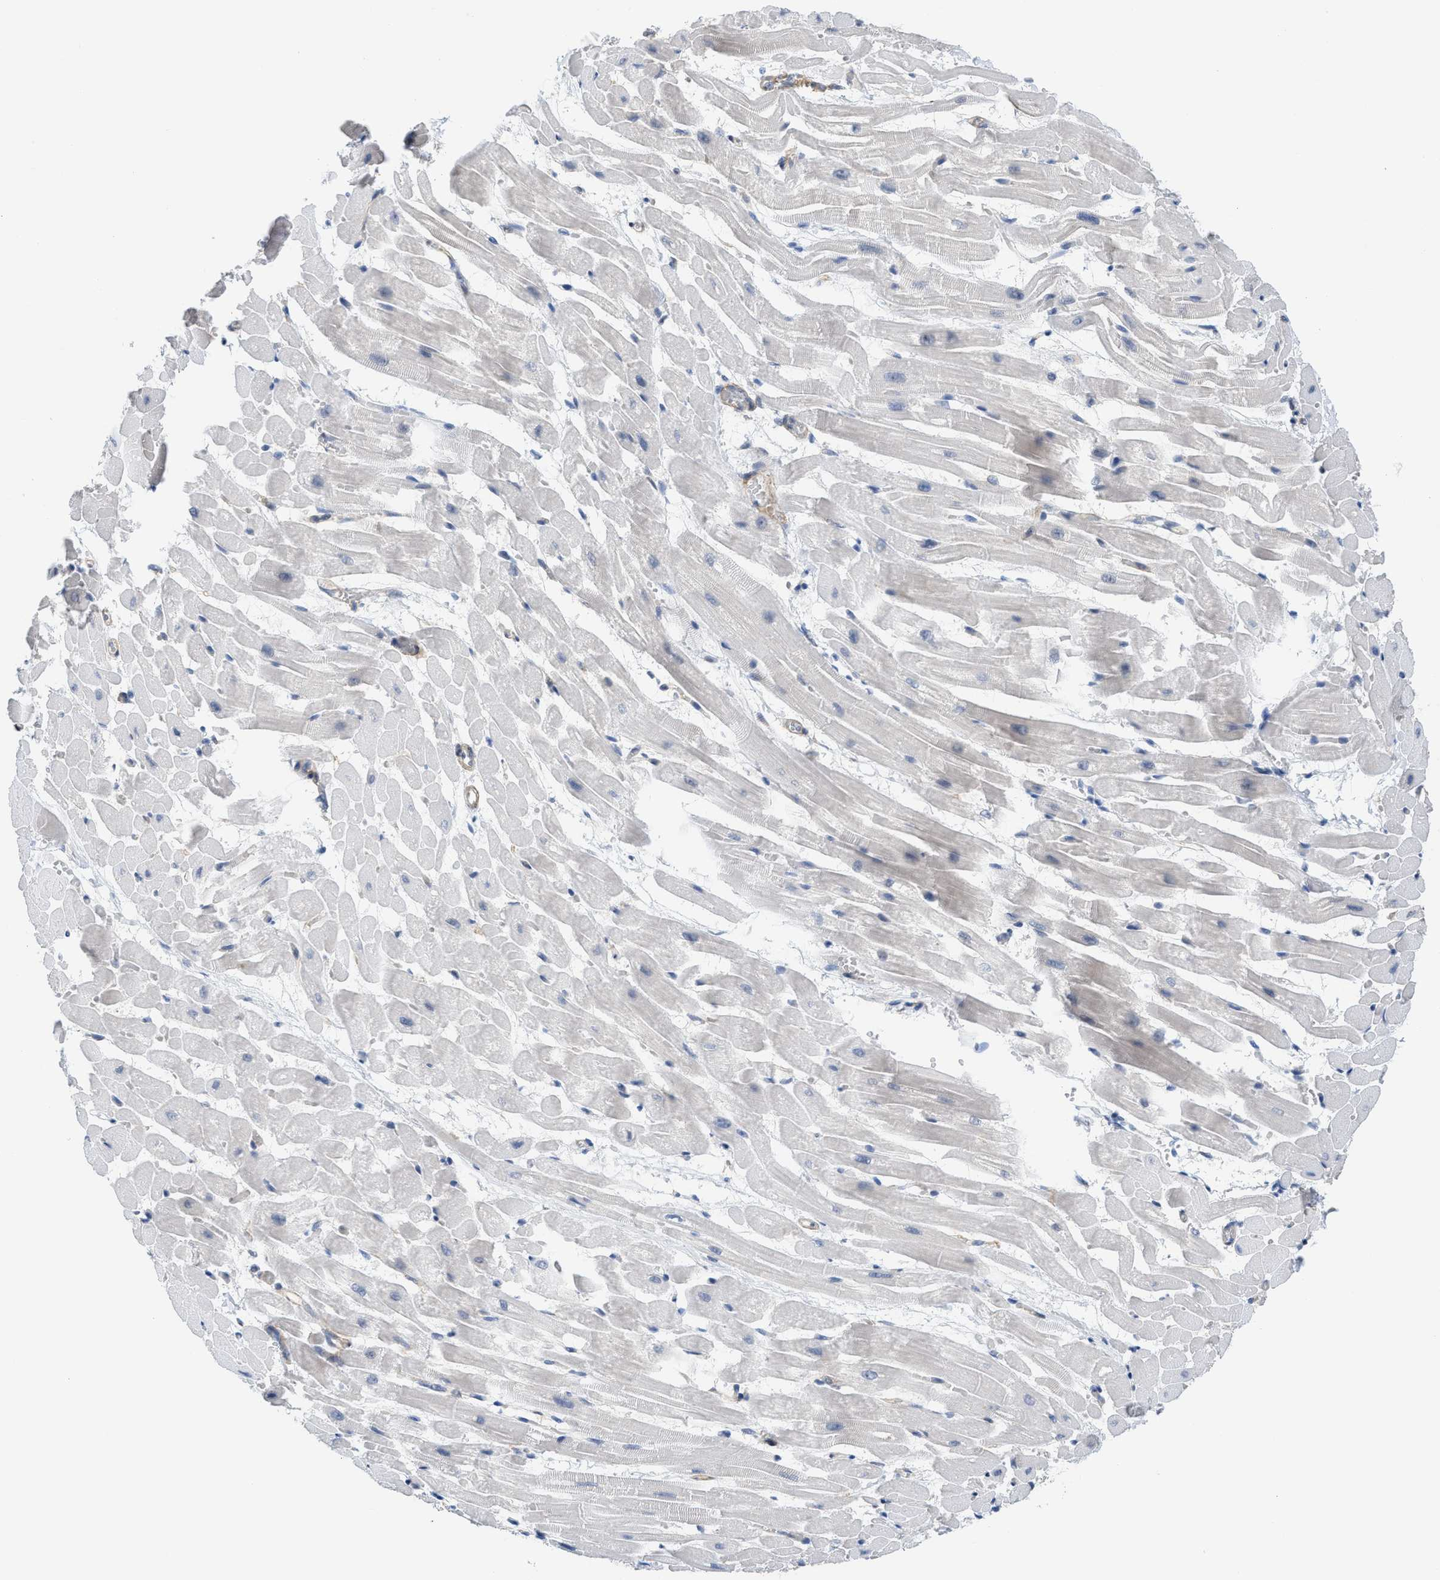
{"staining": {"intensity": "negative", "quantity": "none", "location": "none"}, "tissue": "heart muscle", "cell_type": "Cardiomyocytes", "image_type": "normal", "snomed": [{"axis": "morphology", "description": "Normal tissue, NOS"}, {"axis": "topography", "description": "Heart"}], "caption": "A high-resolution image shows immunohistochemistry (IHC) staining of normal heart muscle, which reveals no significant staining in cardiomyocytes.", "gene": "TUB", "patient": {"sex": "male", "age": 45}}